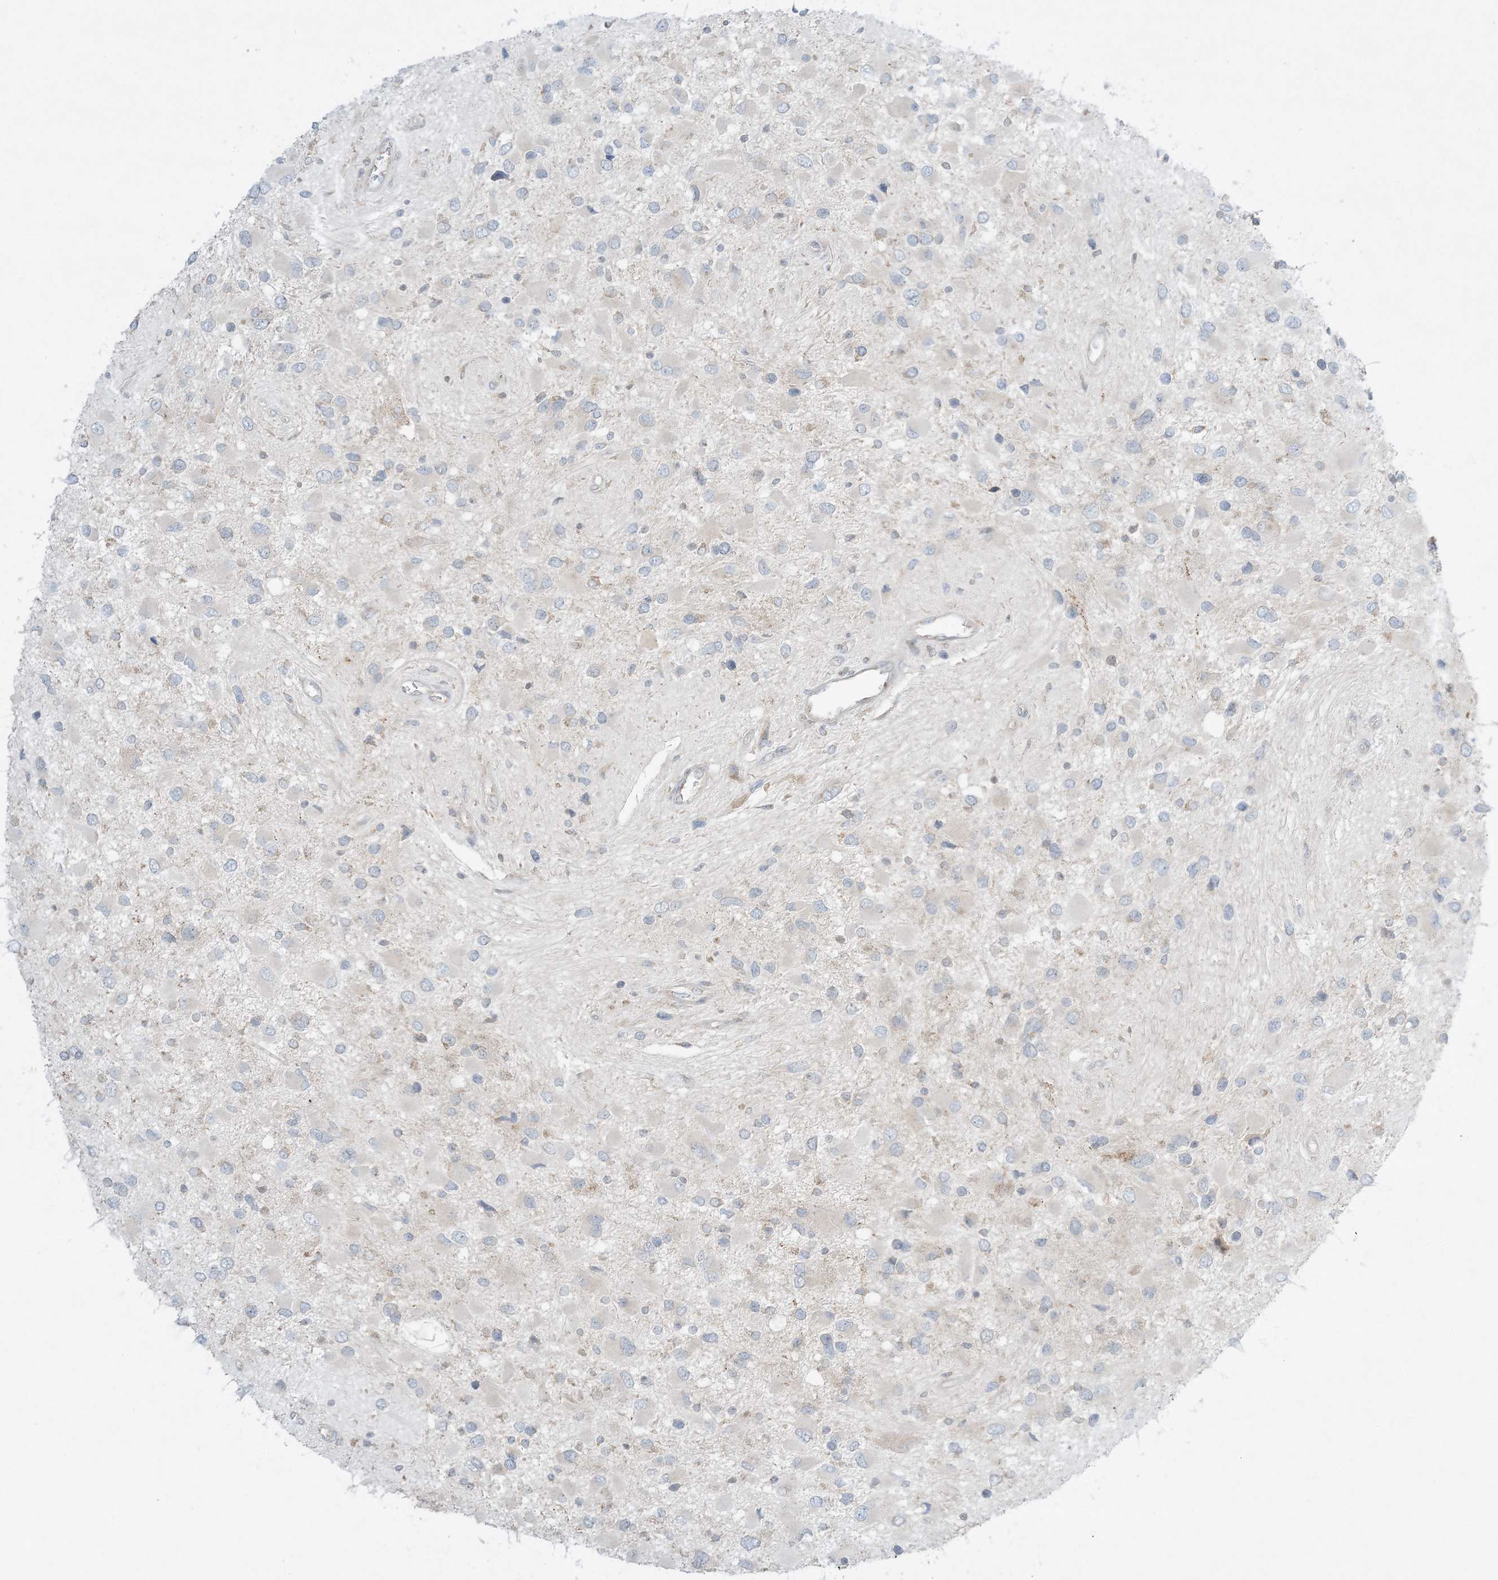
{"staining": {"intensity": "negative", "quantity": "none", "location": "none"}, "tissue": "glioma", "cell_type": "Tumor cells", "image_type": "cancer", "snomed": [{"axis": "morphology", "description": "Glioma, malignant, High grade"}, {"axis": "topography", "description": "Brain"}], "caption": "Protein analysis of glioma shows no significant positivity in tumor cells.", "gene": "RPP40", "patient": {"sex": "male", "age": 53}}